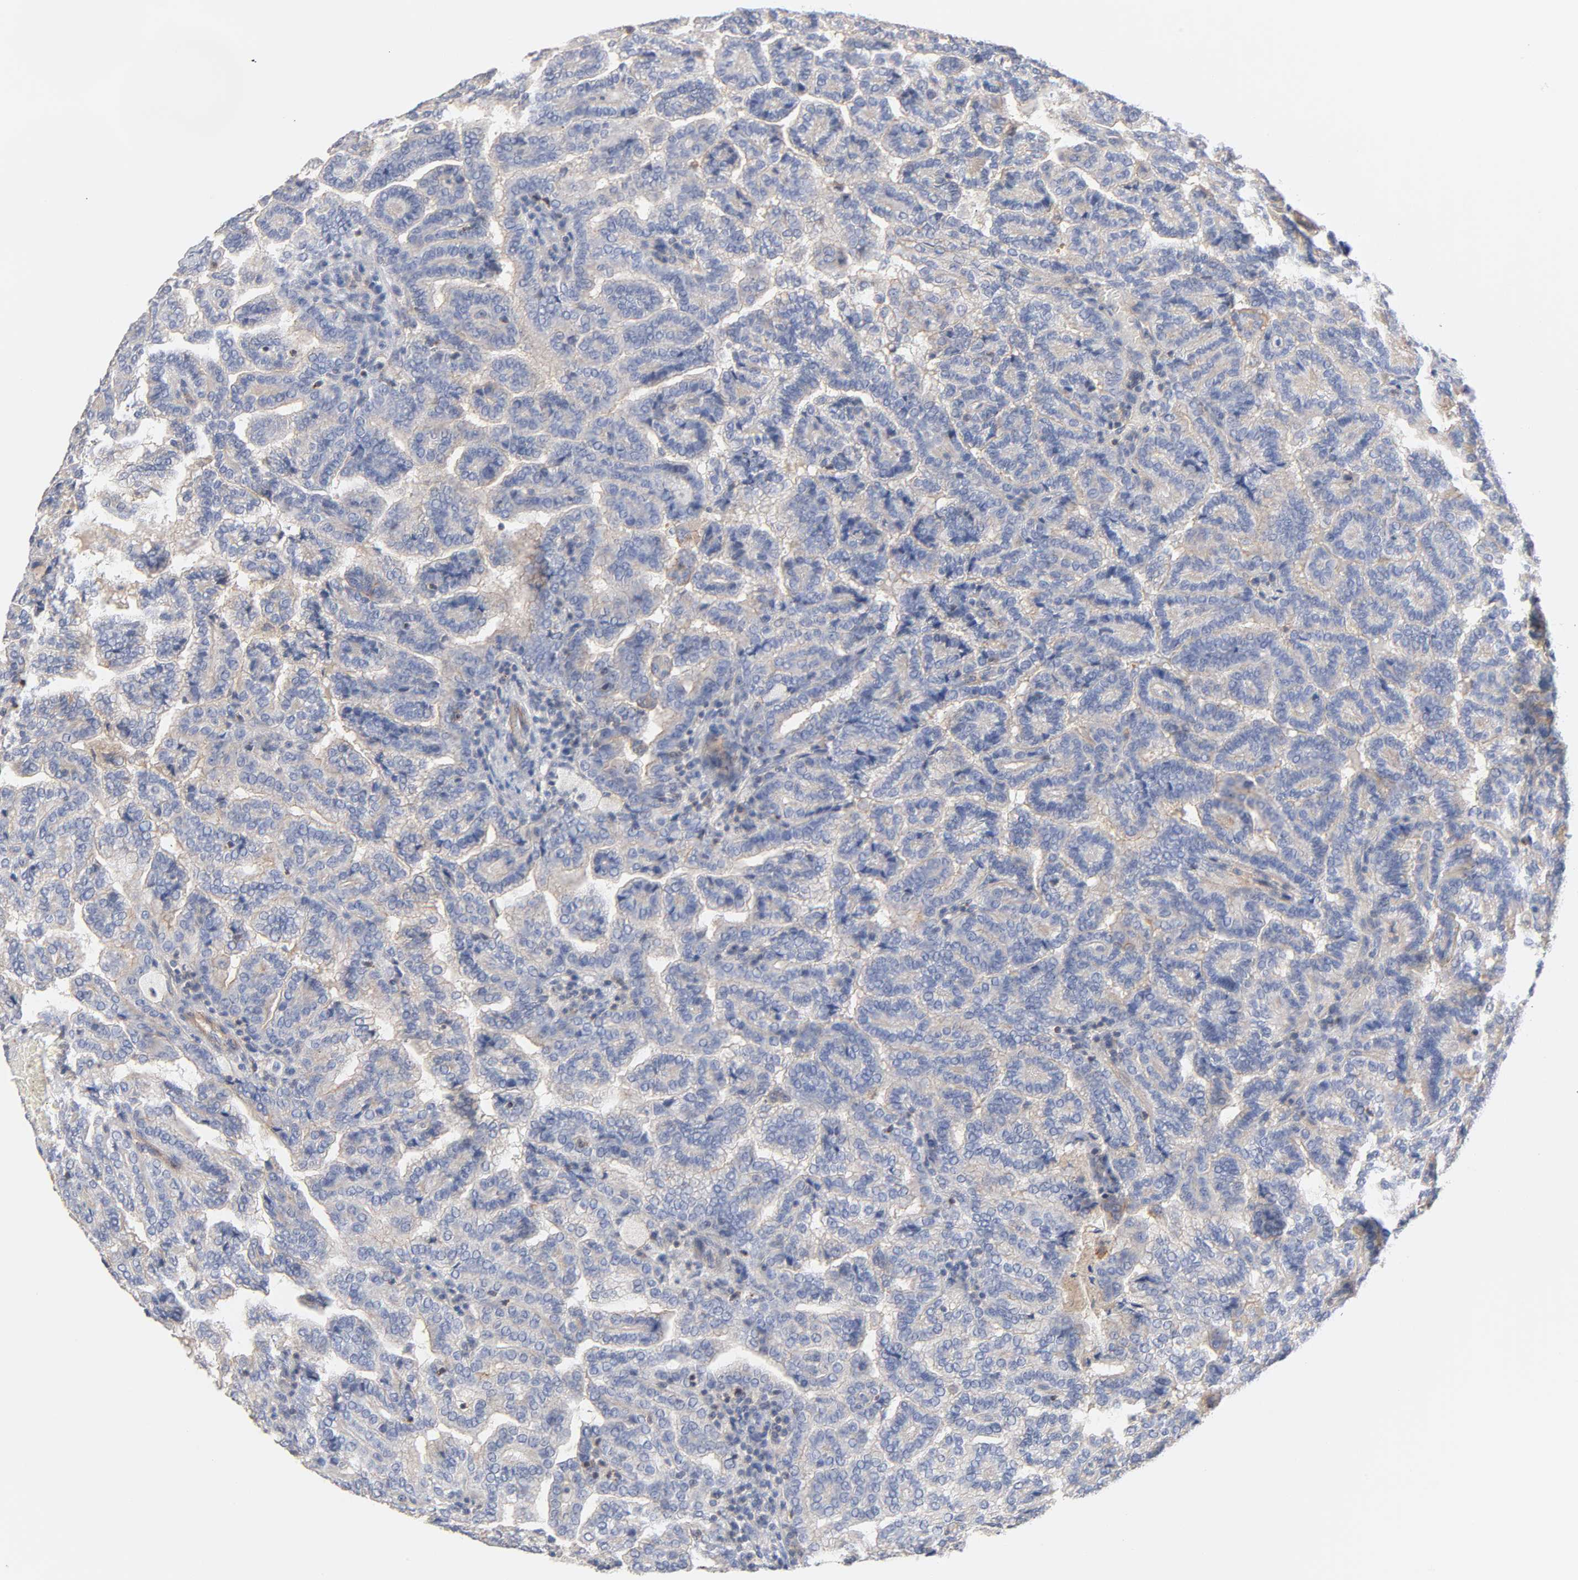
{"staining": {"intensity": "weak", "quantity": ">75%", "location": "cytoplasmic/membranous"}, "tissue": "renal cancer", "cell_type": "Tumor cells", "image_type": "cancer", "snomed": [{"axis": "morphology", "description": "Adenocarcinoma, NOS"}, {"axis": "topography", "description": "Kidney"}], "caption": "This photomicrograph demonstrates renal adenocarcinoma stained with immunohistochemistry (IHC) to label a protein in brown. The cytoplasmic/membranous of tumor cells show weak positivity for the protein. Nuclei are counter-stained blue.", "gene": "STRN3", "patient": {"sex": "male", "age": 61}}